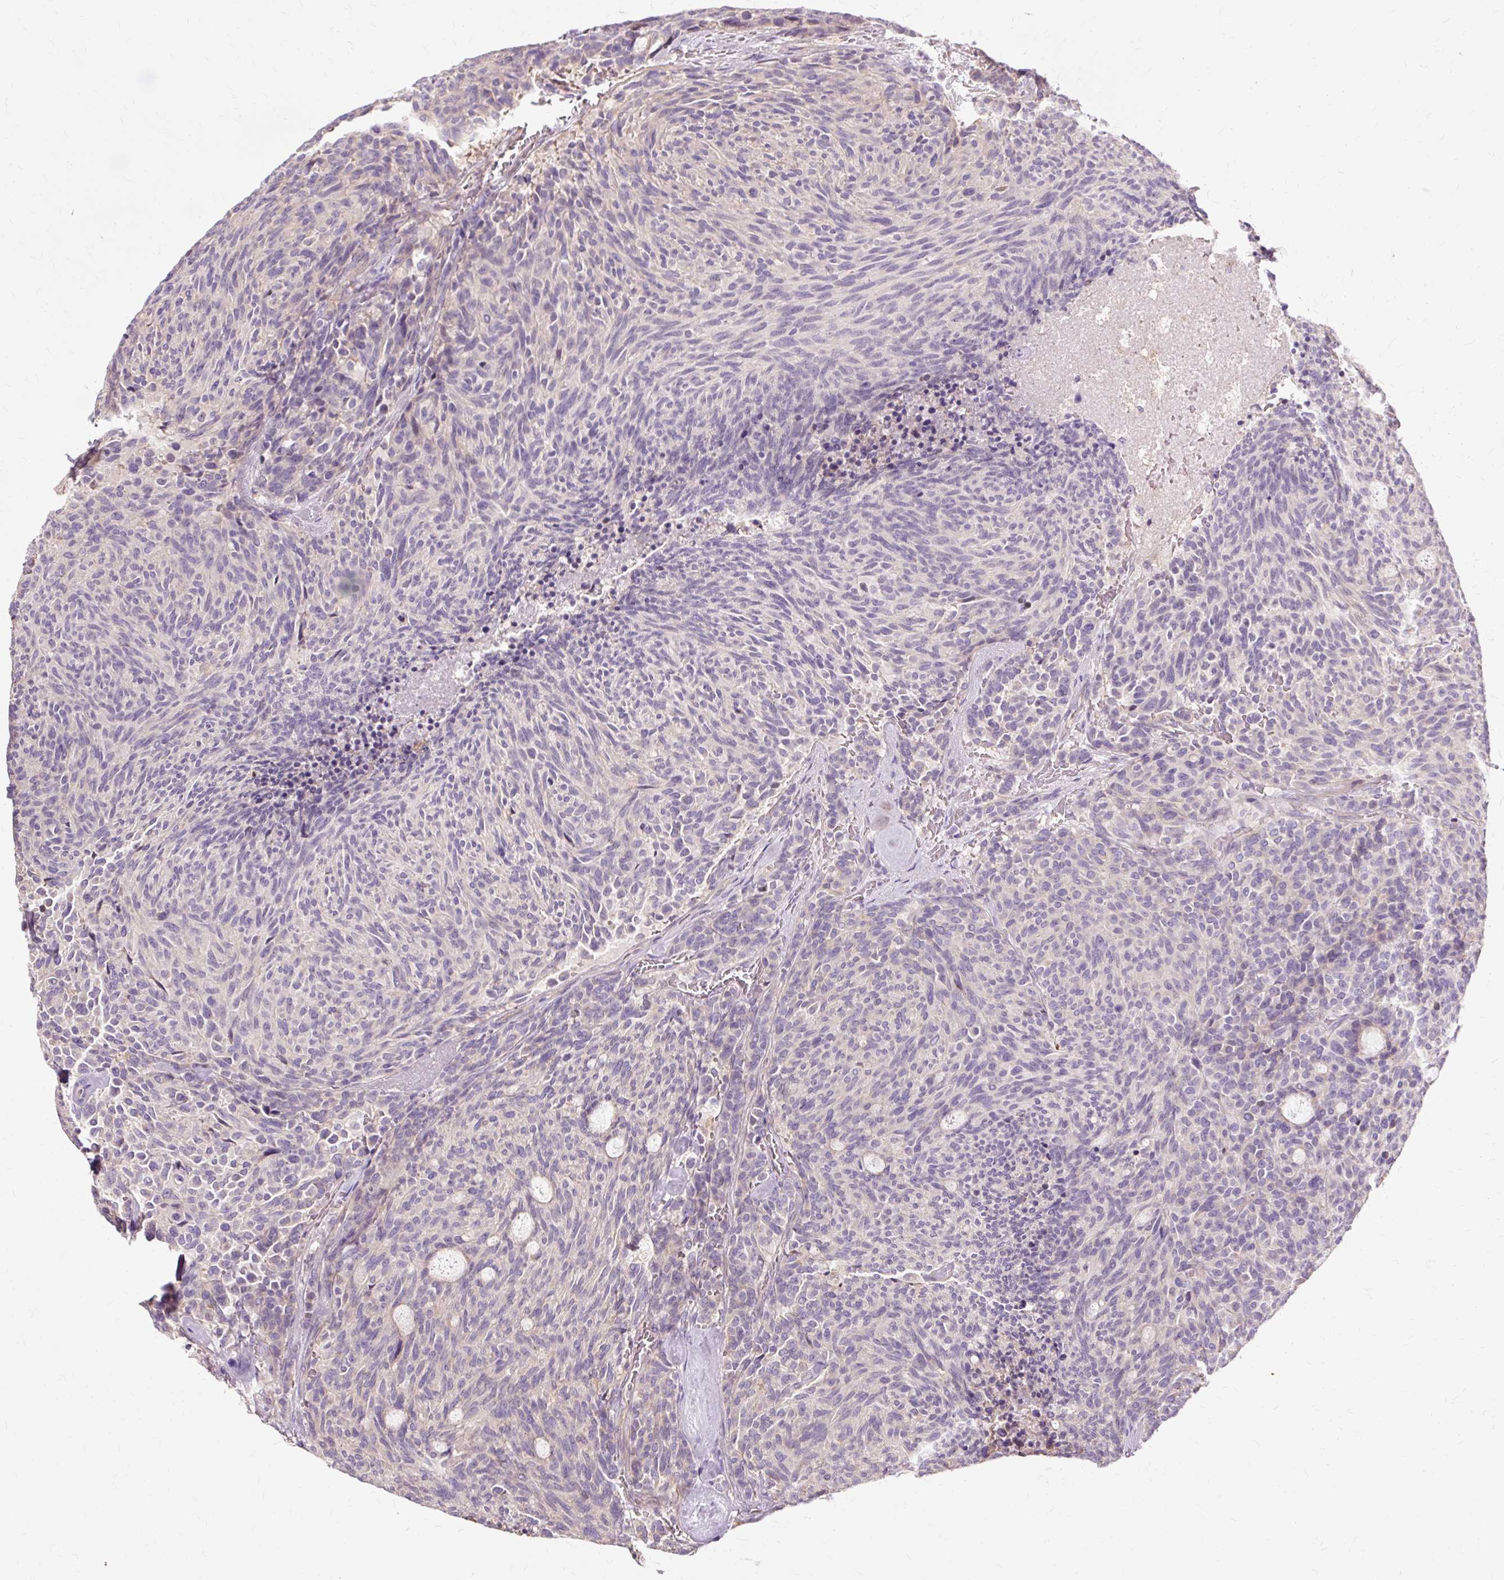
{"staining": {"intensity": "negative", "quantity": "none", "location": "none"}, "tissue": "carcinoid", "cell_type": "Tumor cells", "image_type": "cancer", "snomed": [{"axis": "morphology", "description": "Carcinoid, malignant, NOS"}, {"axis": "topography", "description": "Pancreas"}], "caption": "Human carcinoid (malignant) stained for a protein using IHC exhibits no expression in tumor cells.", "gene": "TSPAN8", "patient": {"sex": "female", "age": 54}}